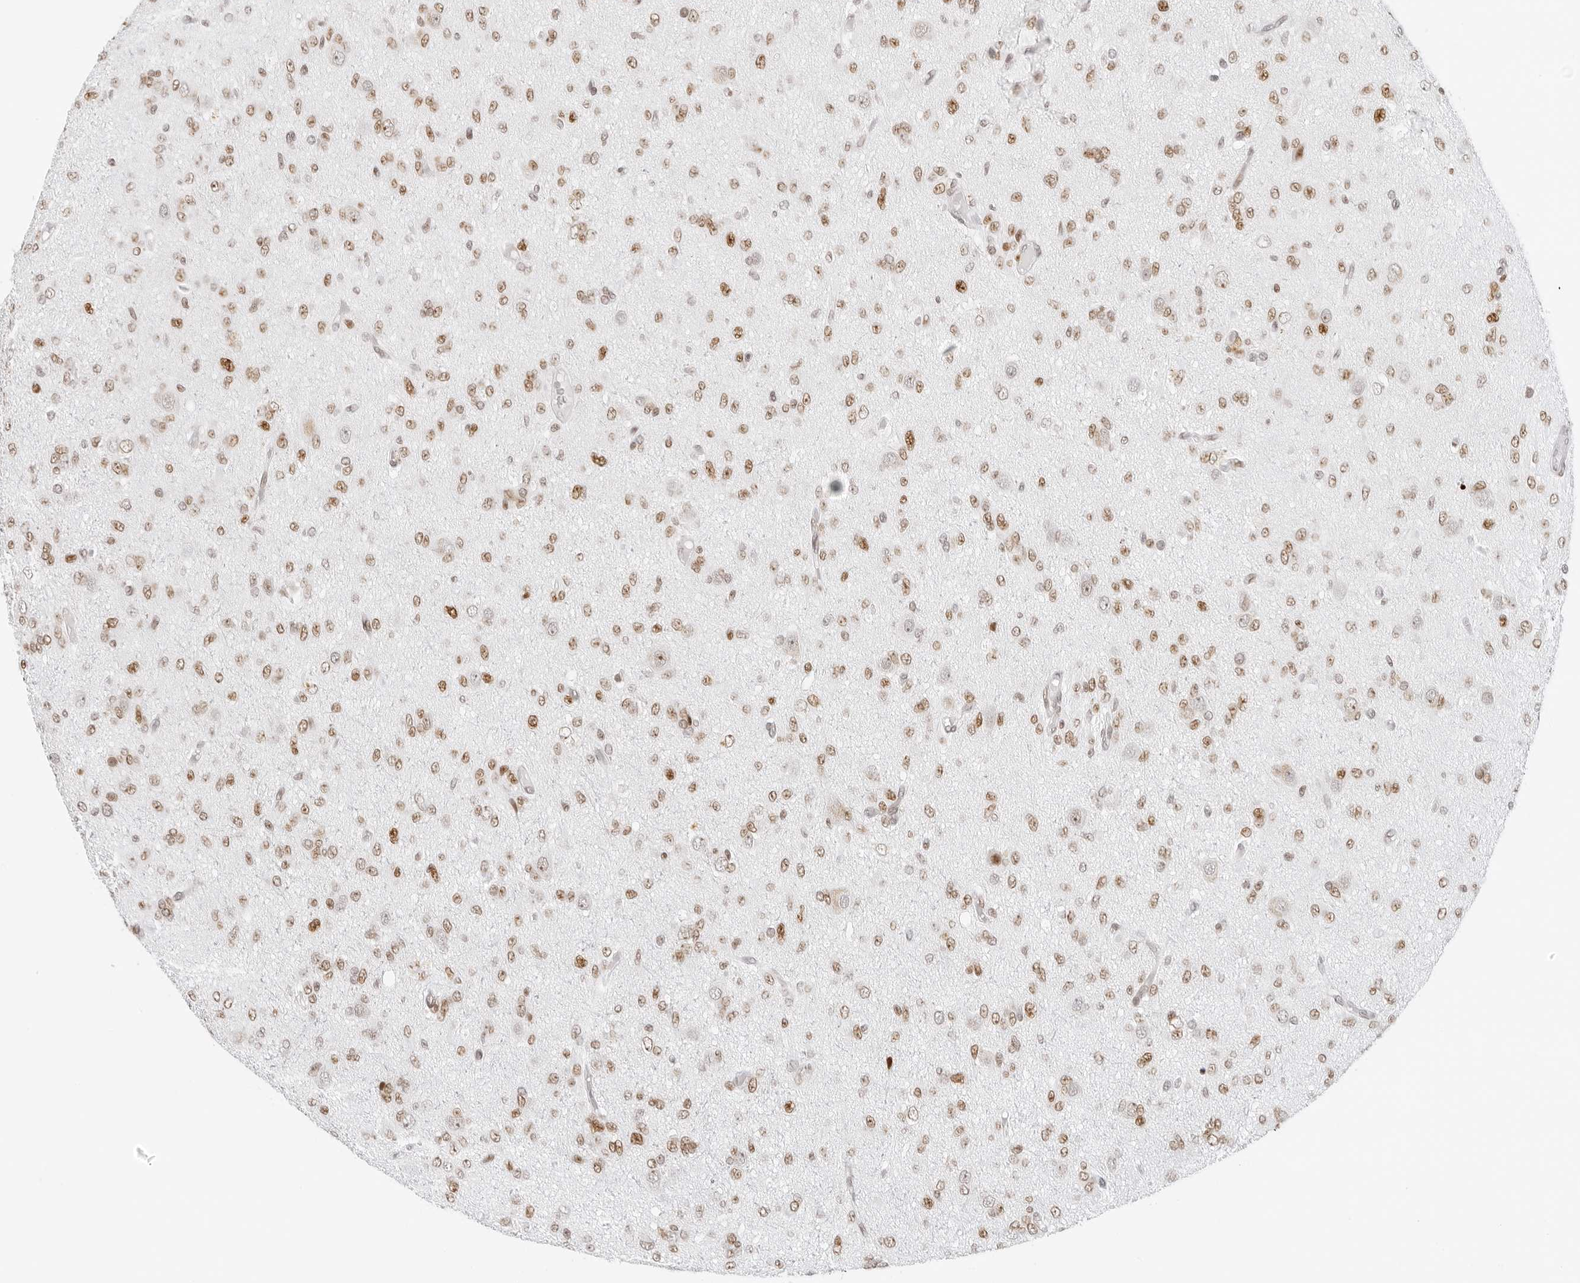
{"staining": {"intensity": "moderate", "quantity": ">75%", "location": "nuclear"}, "tissue": "glioma", "cell_type": "Tumor cells", "image_type": "cancer", "snomed": [{"axis": "morphology", "description": "Glioma, malignant, High grade"}, {"axis": "topography", "description": "Brain"}], "caption": "Malignant glioma (high-grade) stained with a brown dye demonstrates moderate nuclear positive expression in about >75% of tumor cells.", "gene": "RCC1", "patient": {"sex": "female", "age": 59}}